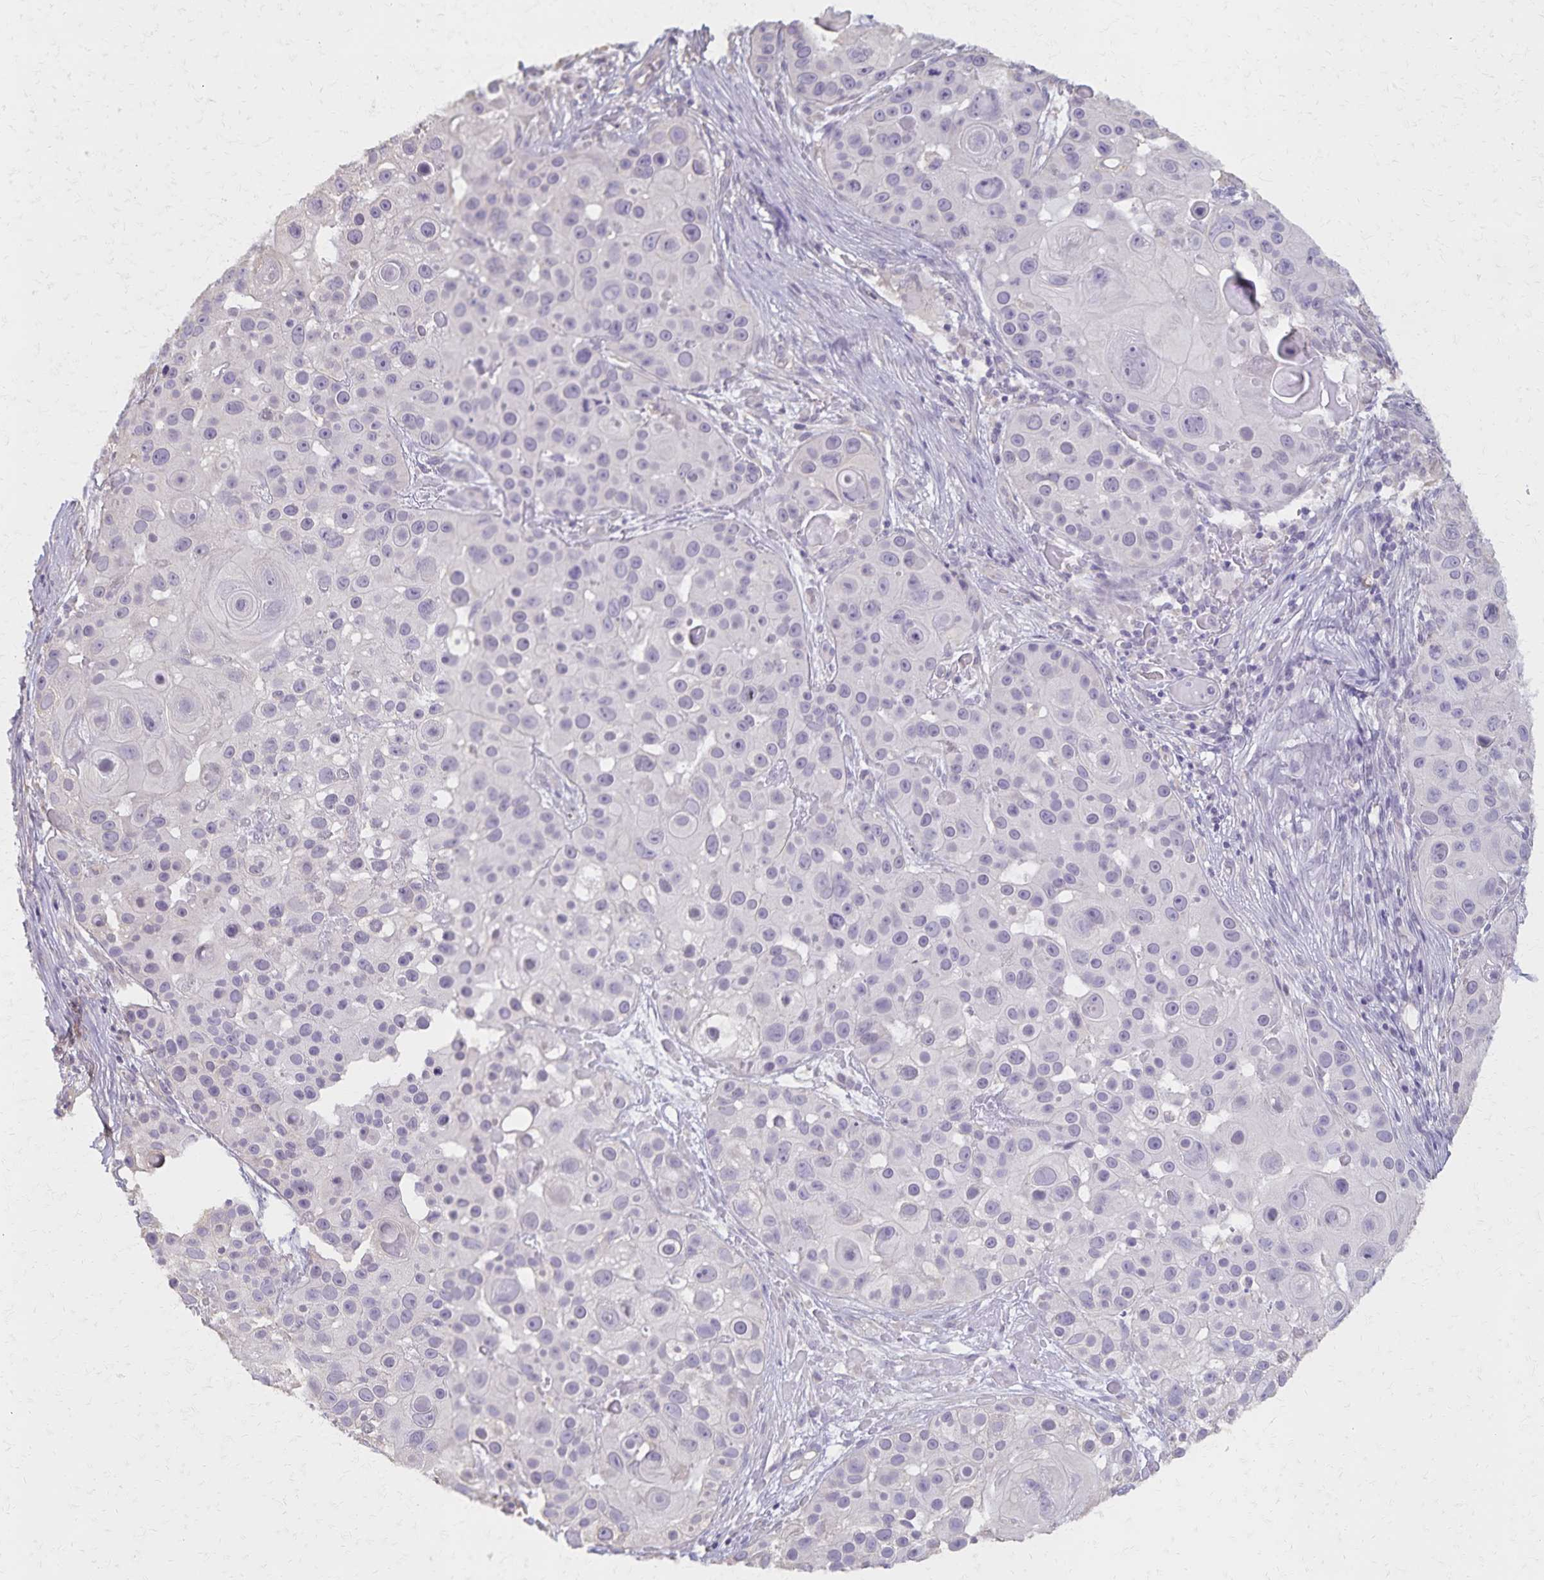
{"staining": {"intensity": "negative", "quantity": "none", "location": "none"}, "tissue": "skin cancer", "cell_type": "Tumor cells", "image_type": "cancer", "snomed": [{"axis": "morphology", "description": "Squamous cell carcinoma, NOS"}, {"axis": "topography", "description": "Skin"}], "caption": "Skin cancer was stained to show a protein in brown. There is no significant expression in tumor cells. (DAB IHC with hematoxylin counter stain).", "gene": "KISS1", "patient": {"sex": "male", "age": 92}}